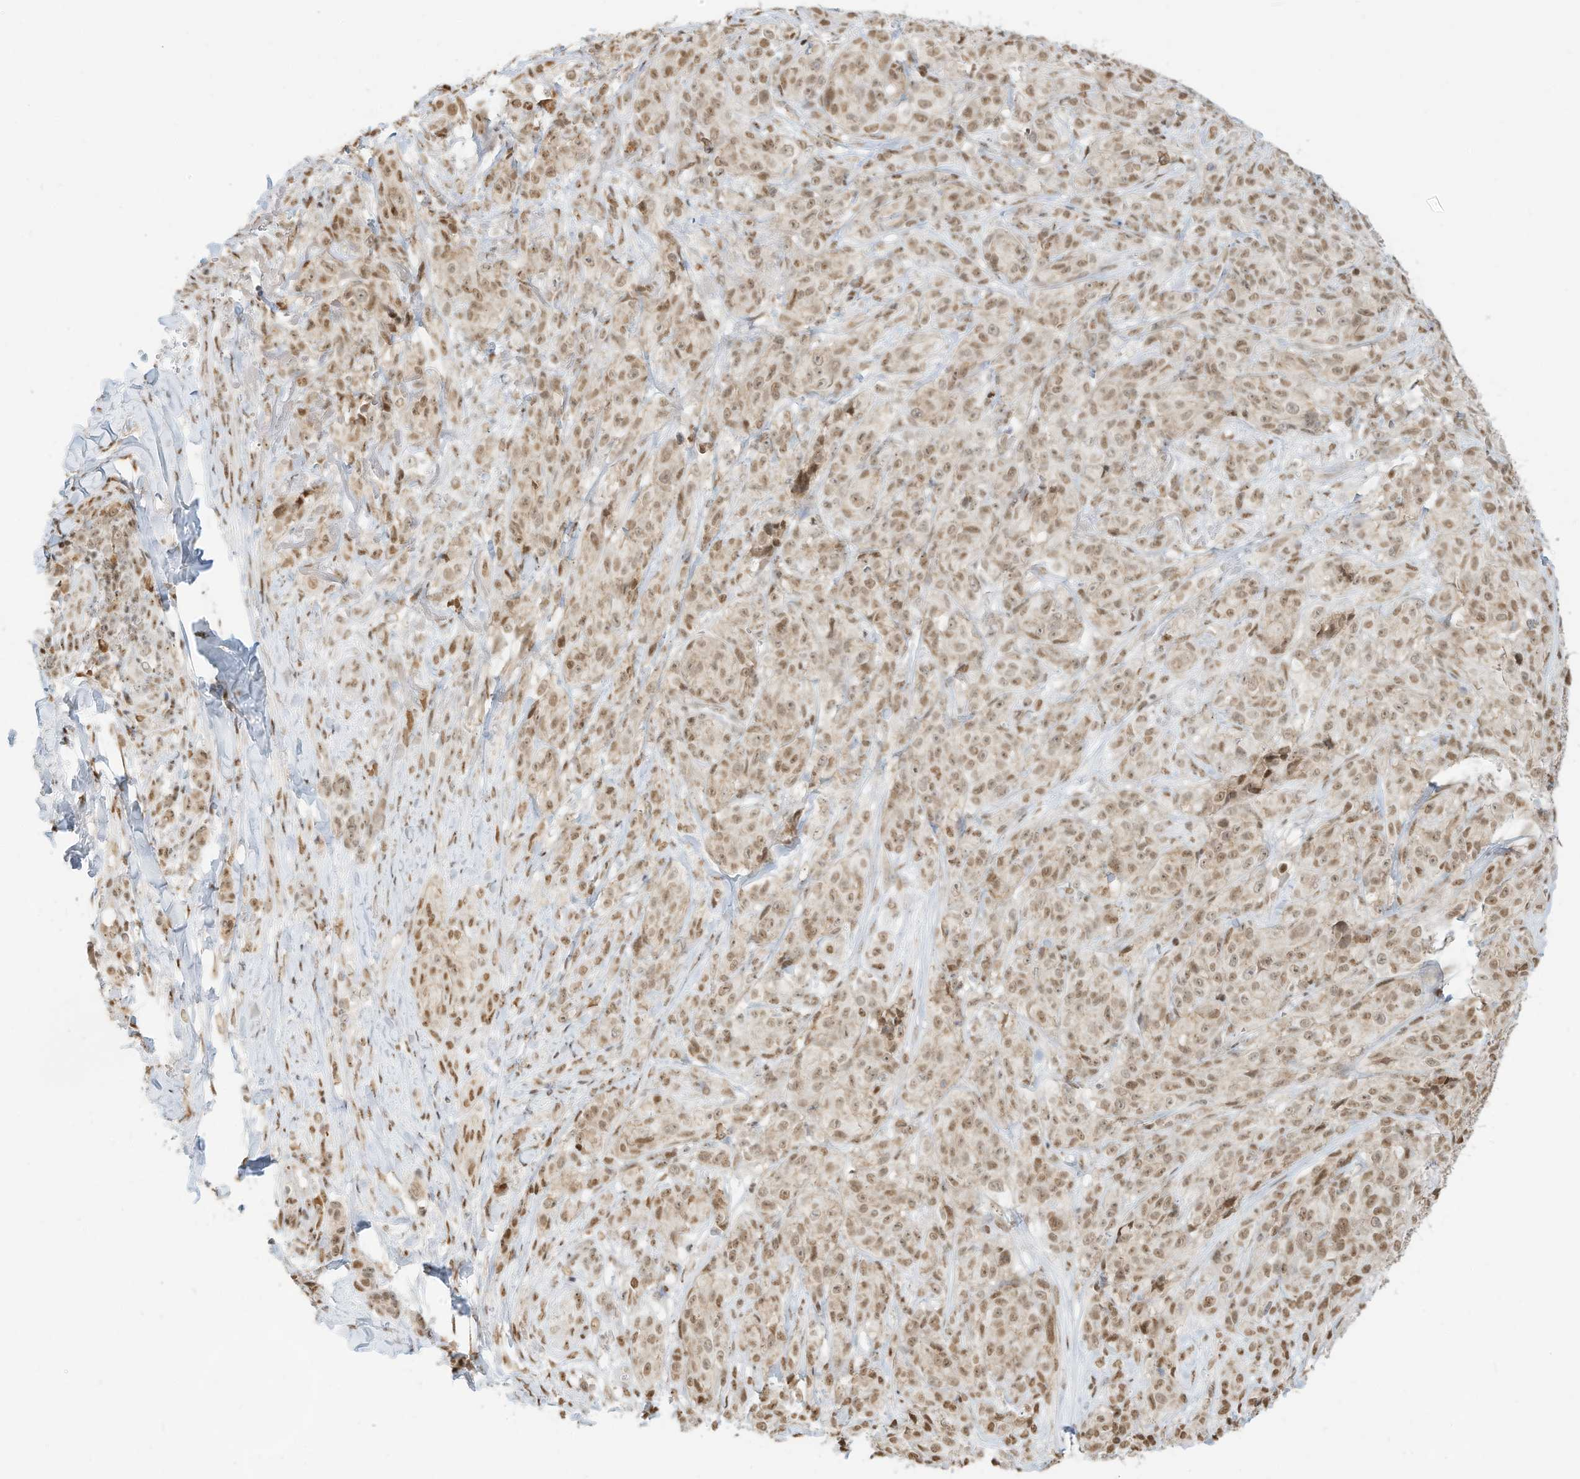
{"staining": {"intensity": "moderate", "quantity": ">75%", "location": "cytoplasmic/membranous,nuclear"}, "tissue": "melanoma", "cell_type": "Tumor cells", "image_type": "cancer", "snomed": [{"axis": "morphology", "description": "Malignant melanoma, NOS"}, {"axis": "topography", "description": "Skin"}], "caption": "Immunohistochemistry (DAB (3,3'-diaminobenzidine)) staining of human malignant melanoma exhibits moderate cytoplasmic/membranous and nuclear protein expression in about >75% of tumor cells.", "gene": "NHSL1", "patient": {"sex": "male", "age": 73}}